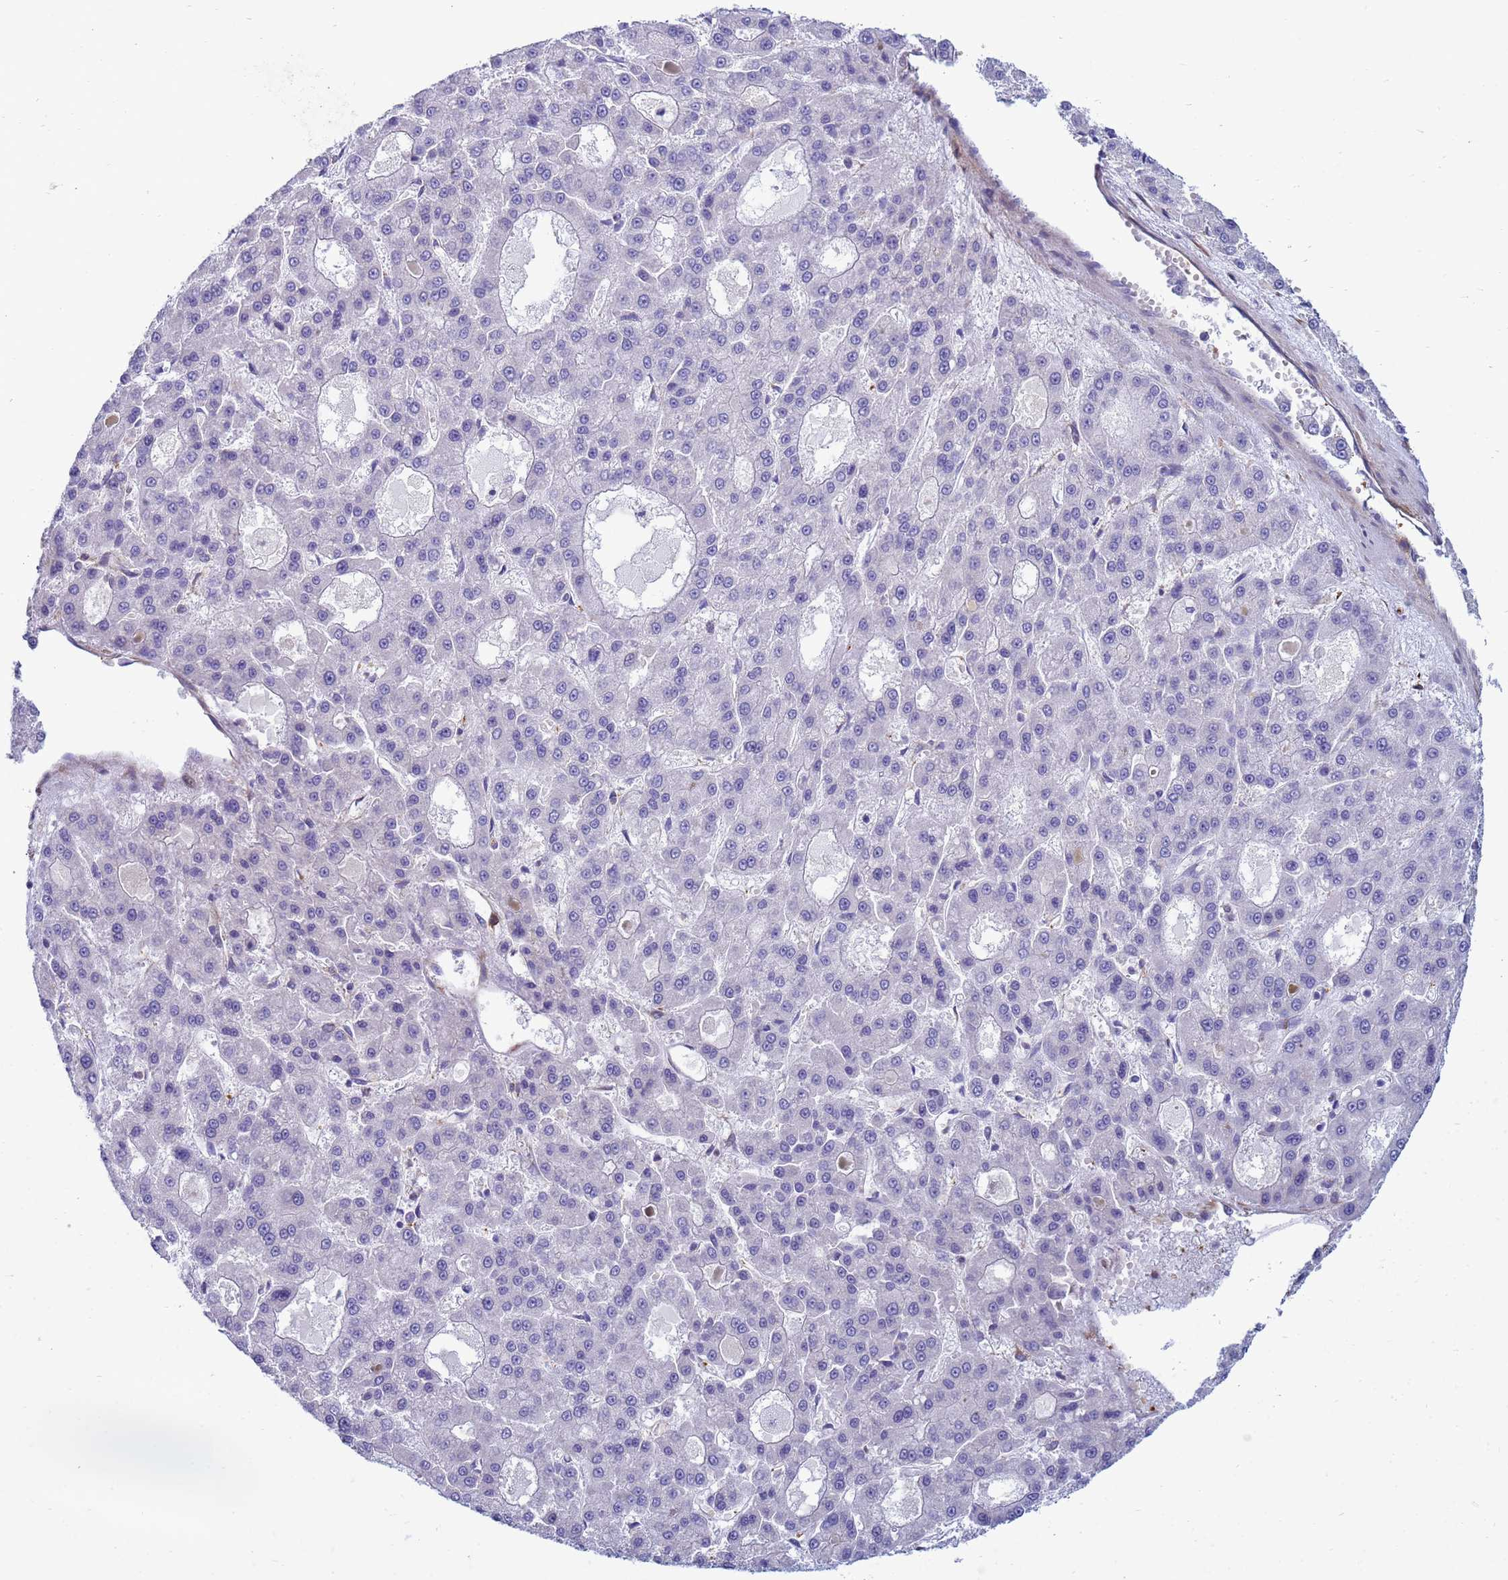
{"staining": {"intensity": "negative", "quantity": "none", "location": "none"}, "tissue": "liver cancer", "cell_type": "Tumor cells", "image_type": "cancer", "snomed": [{"axis": "morphology", "description": "Carcinoma, Hepatocellular, NOS"}, {"axis": "topography", "description": "Liver"}], "caption": "An image of human hepatocellular carcinoma (liver) is negative for staining in tumor cells.", "gene": "TRPC6", "patient": {"sex": "male", "age": 70}}